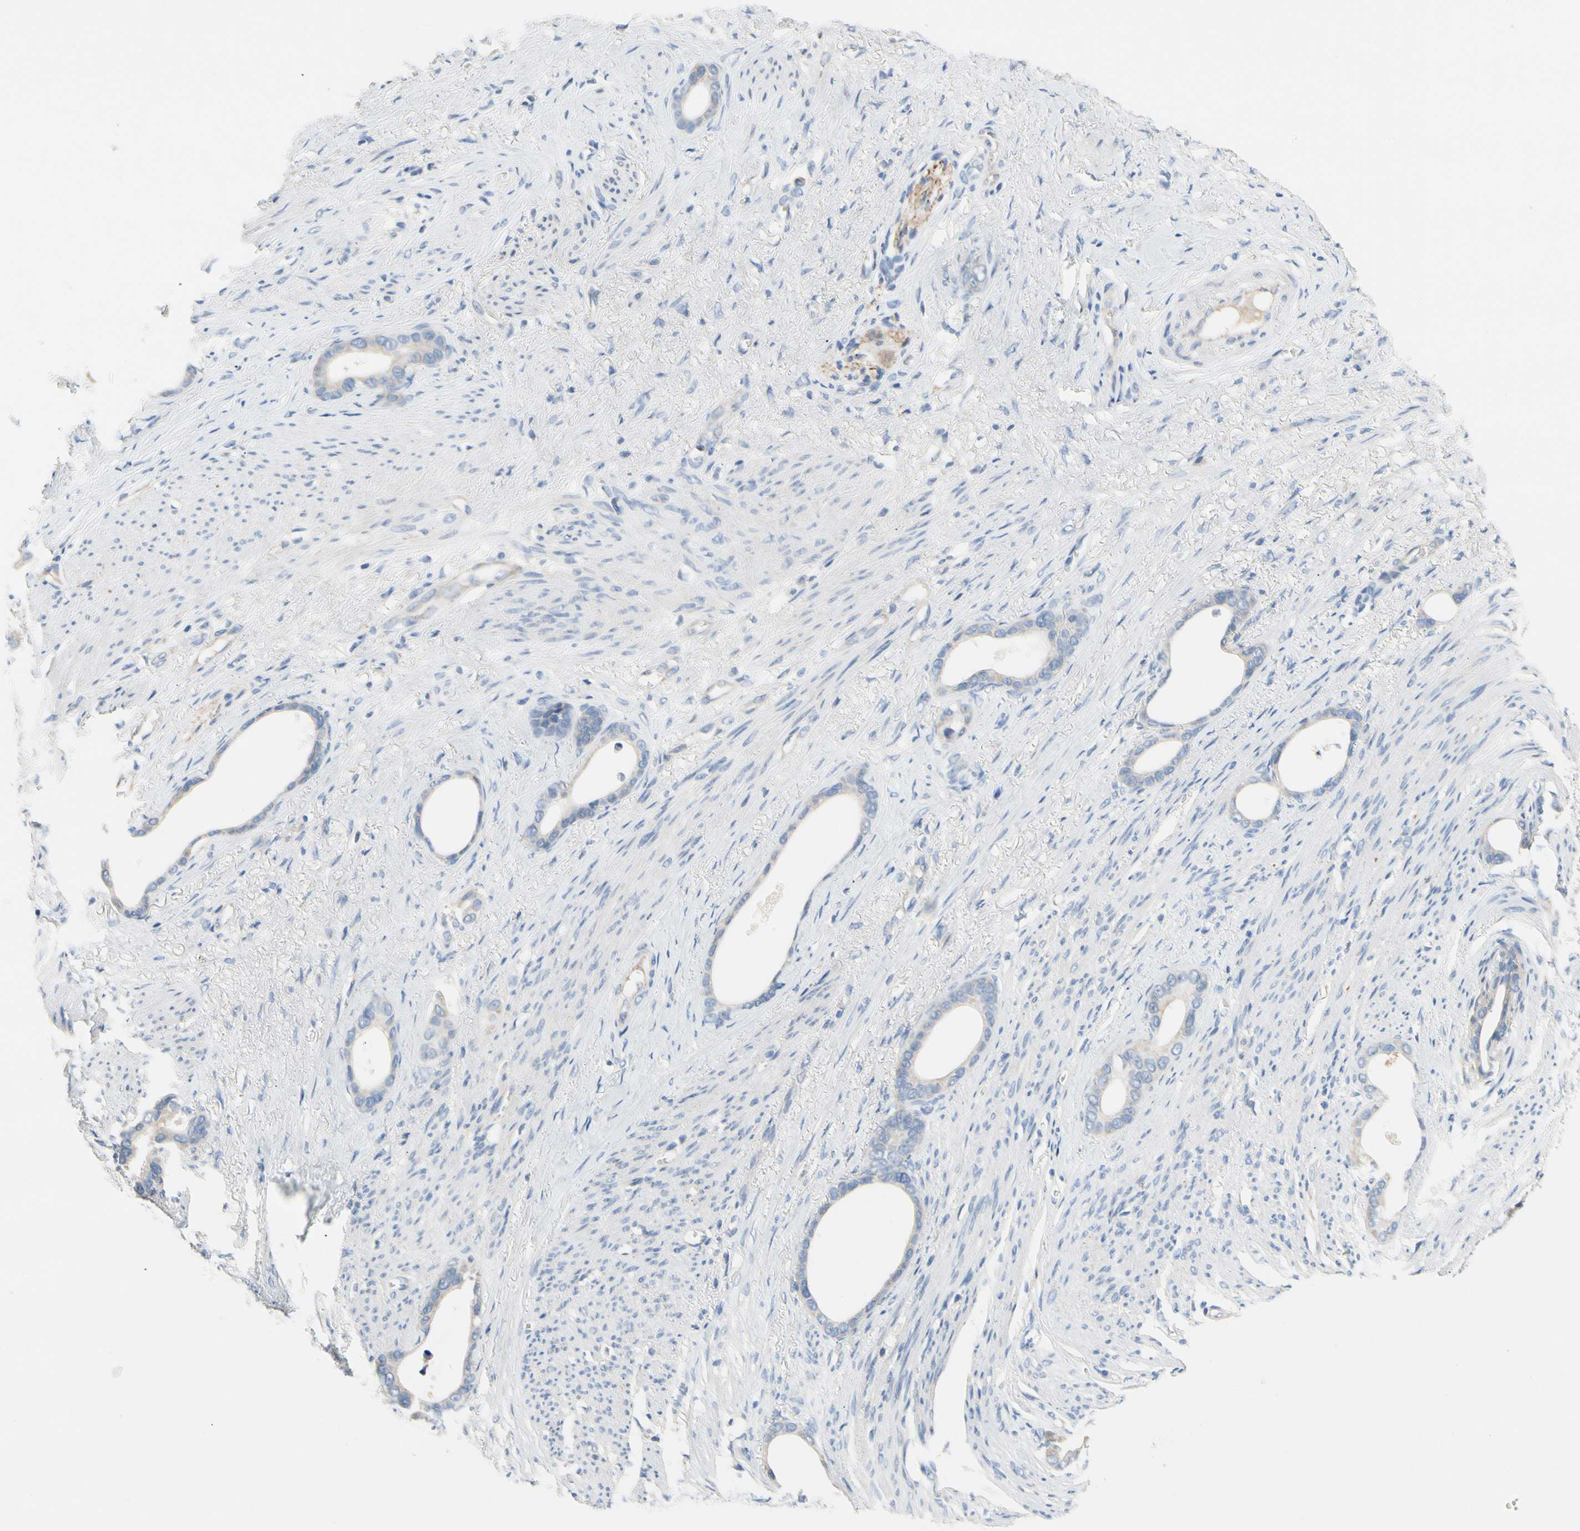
{"staining": {"intensity": "weak", "quantity": "<25%", "location": "cytoplasmic/membranous"}, "tissue": "stomach cancer", "cell_type": "Tumor cells", "image_type": "cancer", "snomed": [{"axis": "morphology", "description": "Adenocarcinoma, NOS"}, {"axis": "topography", "description": "Stomach"}], "caption": "Tumor cells are negative for protein expression in human stomach cancer. (Brightfield microscopy of DAB (3,3'-diaminobenzidine) IHC at high magnification).", "gene": "CCM2L", "patient": {"sex": "female", "age": 75}}